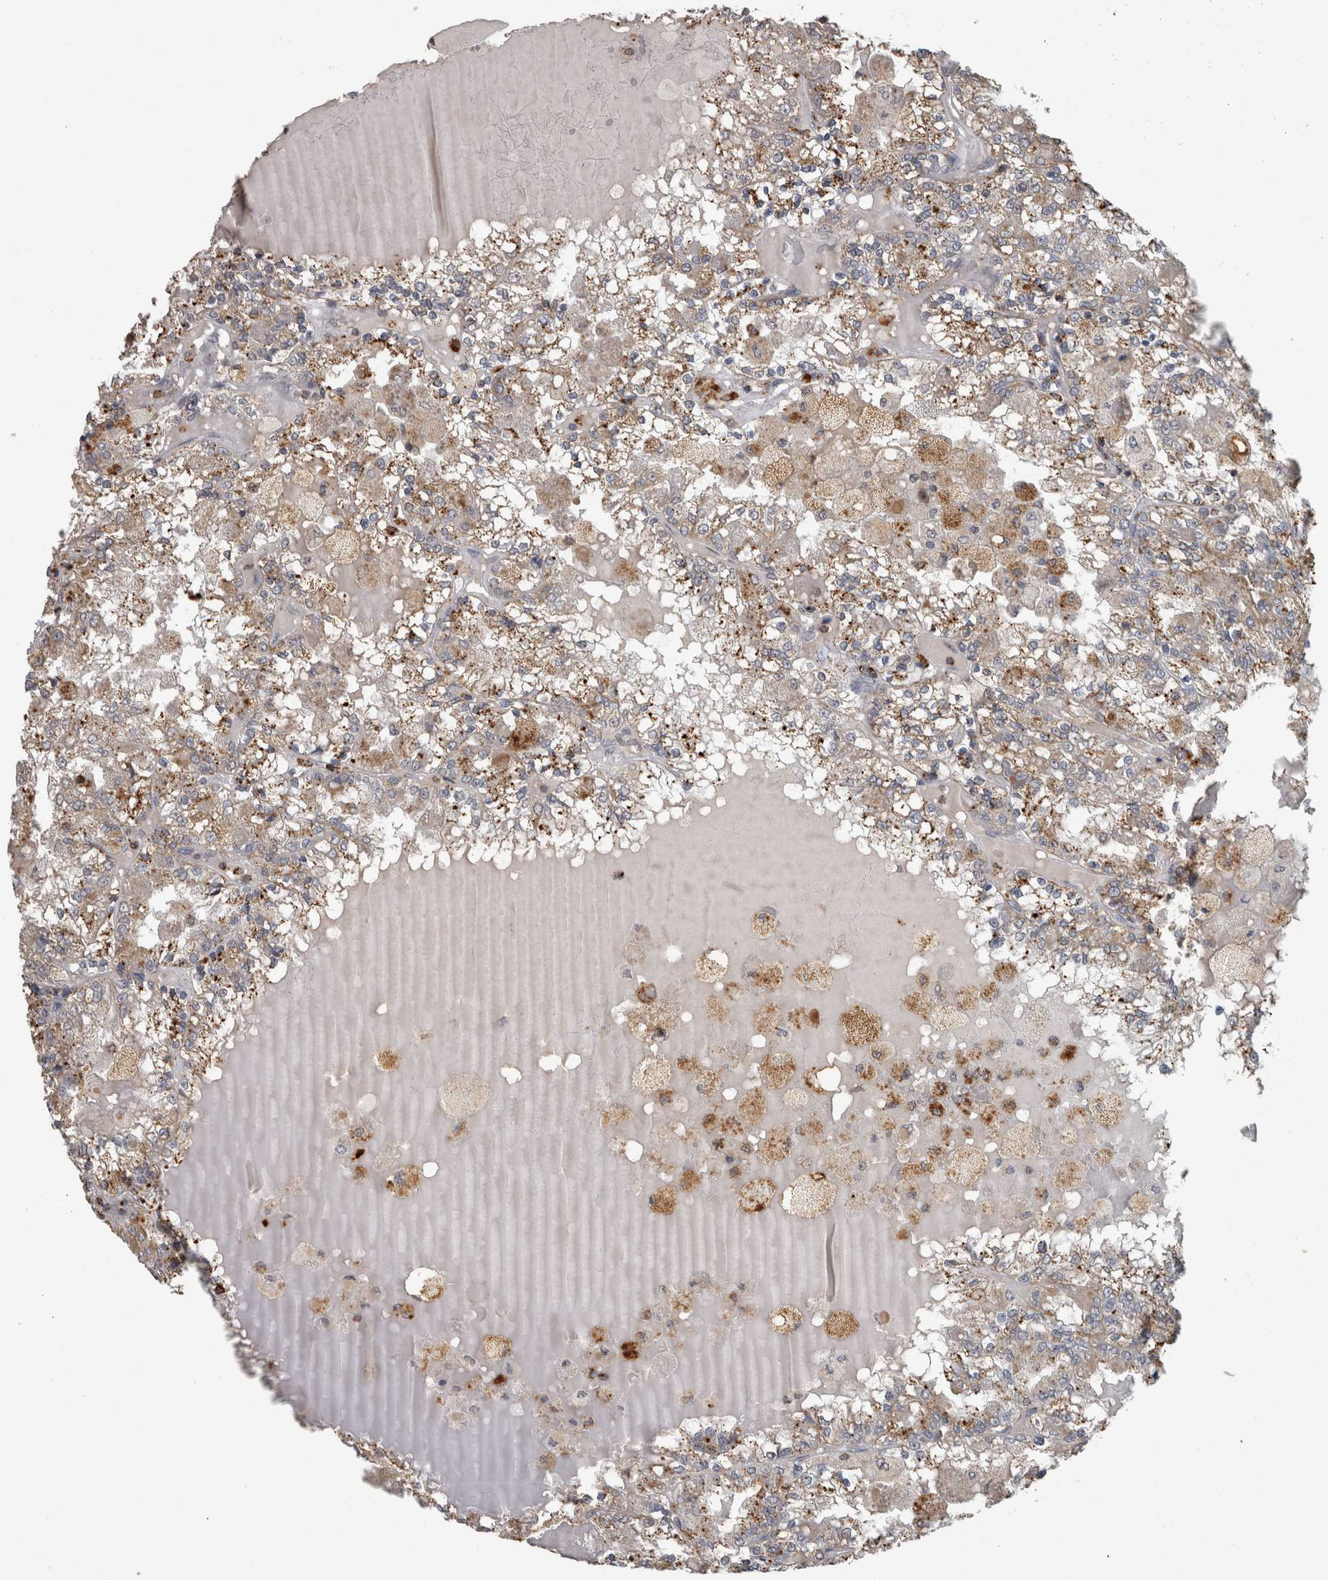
{"staining": {"intensity": "moderate", "quantity": ">75%", "location": "cytoplasmic/membranous"}, "tissue": "renal cancer", "cell_type": "Tumor cells", "image_type": "cancer", "snomed": [{"axis": "morphology", "description": "Adenocarcinoma, NOS"}, {"axis": "topography", "description": "Kidney"}], "caption": "This histopathology image demonstrates IHC staining of adenocarcinoma (renal), with medium moderate cytoplasmic/membranous expression in approximately >75% of tumor cells.", "gene": "NAAA", "patient": {"sex": "female", "age": 56}}